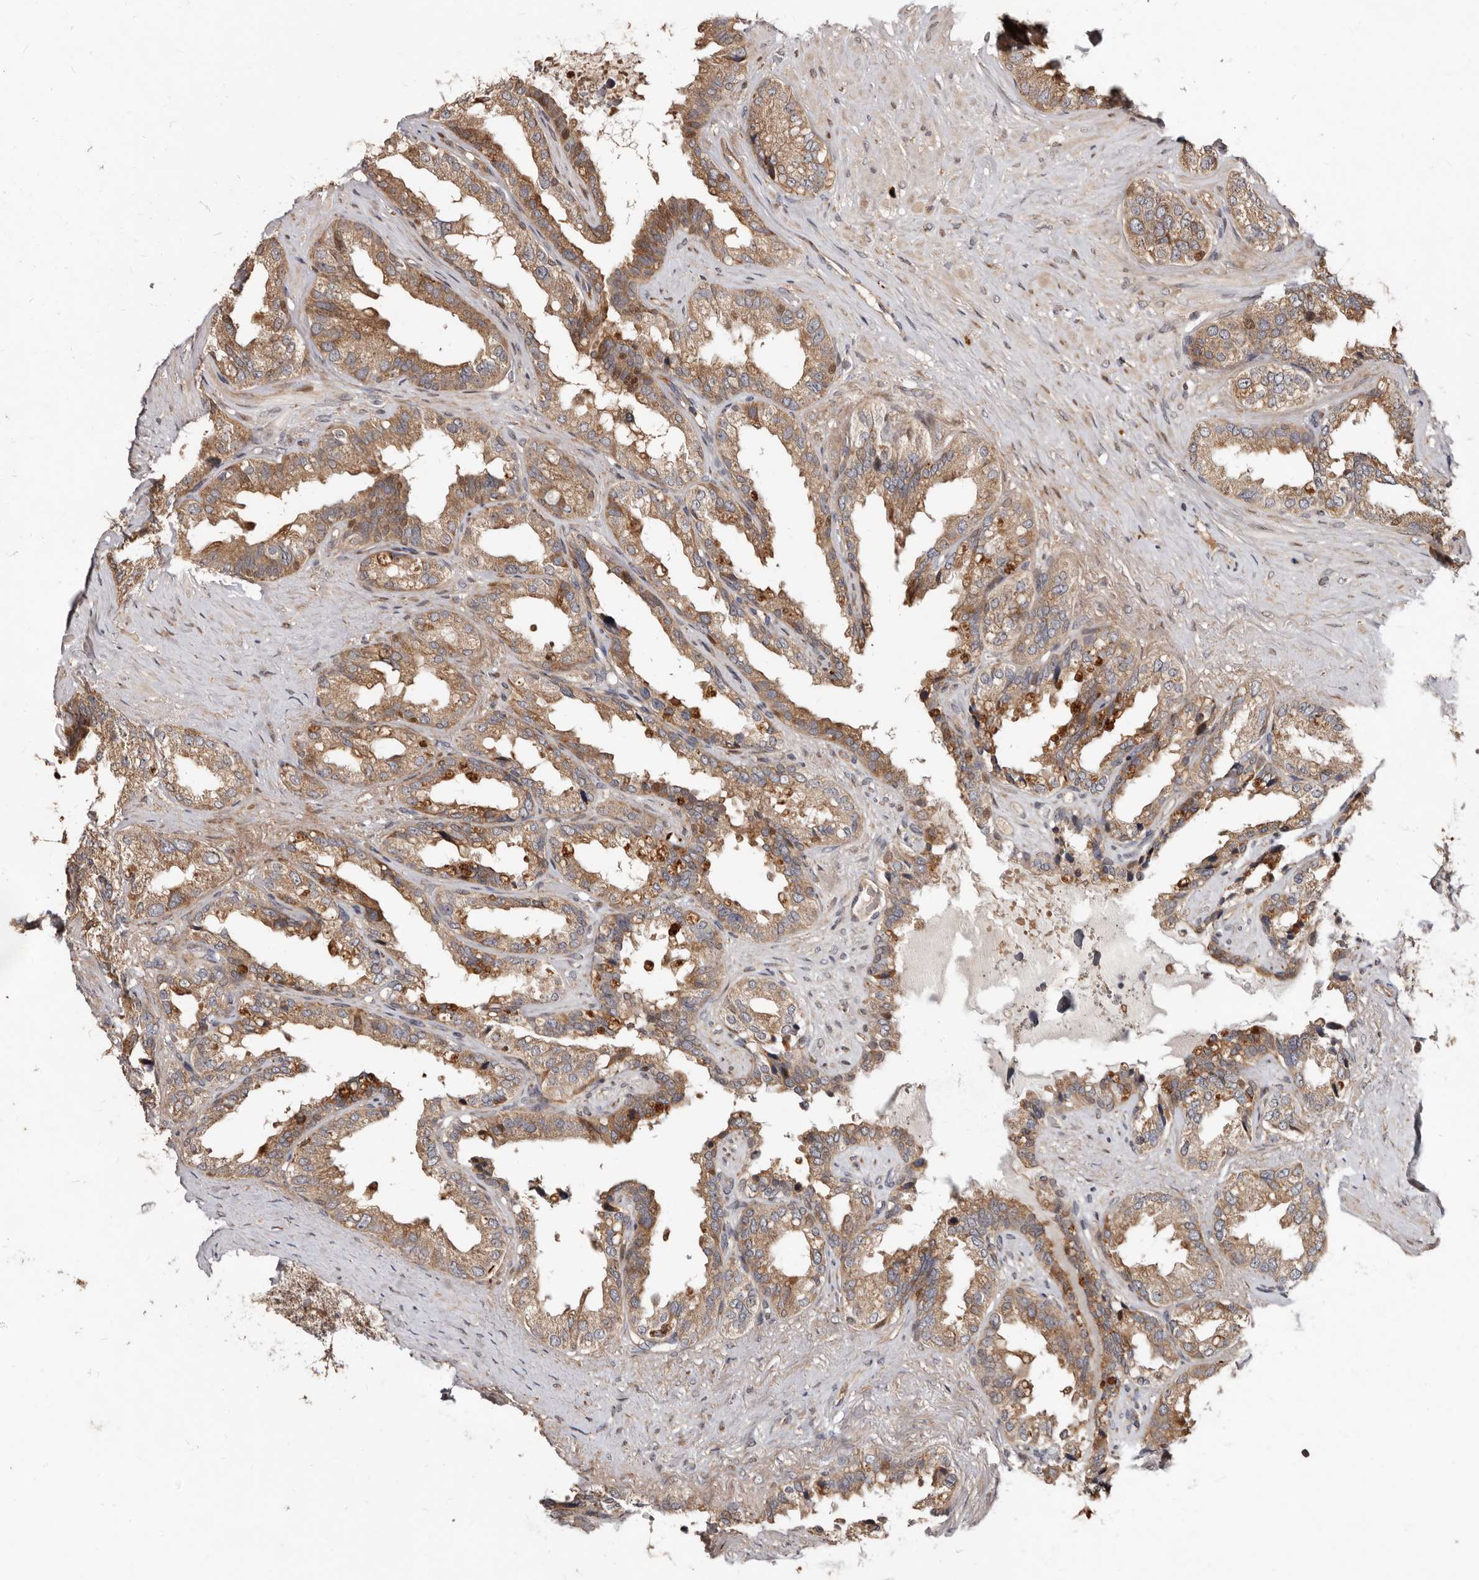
{"staining": {"intensity": "moderate", "quantity": ">75%", "location": "cytoplasmic/membranous"}, "tissue": "seminal vesicle", "cell_type": "Glandular cells", "image_type": "normal", "snomed": [{"axis": "morphology", "description": "Normal tissue, NOS"}, {"axis": "topography", "description": "Seminal veicle"}], "caption": "This is a micrograph of IHC staining of benign seminal vesicle, which shows moderate expression in the cytoplasmic/membranous of glandular cells.", "gene": "WEE2", "patient": {"sex": "male", "age": 80}}